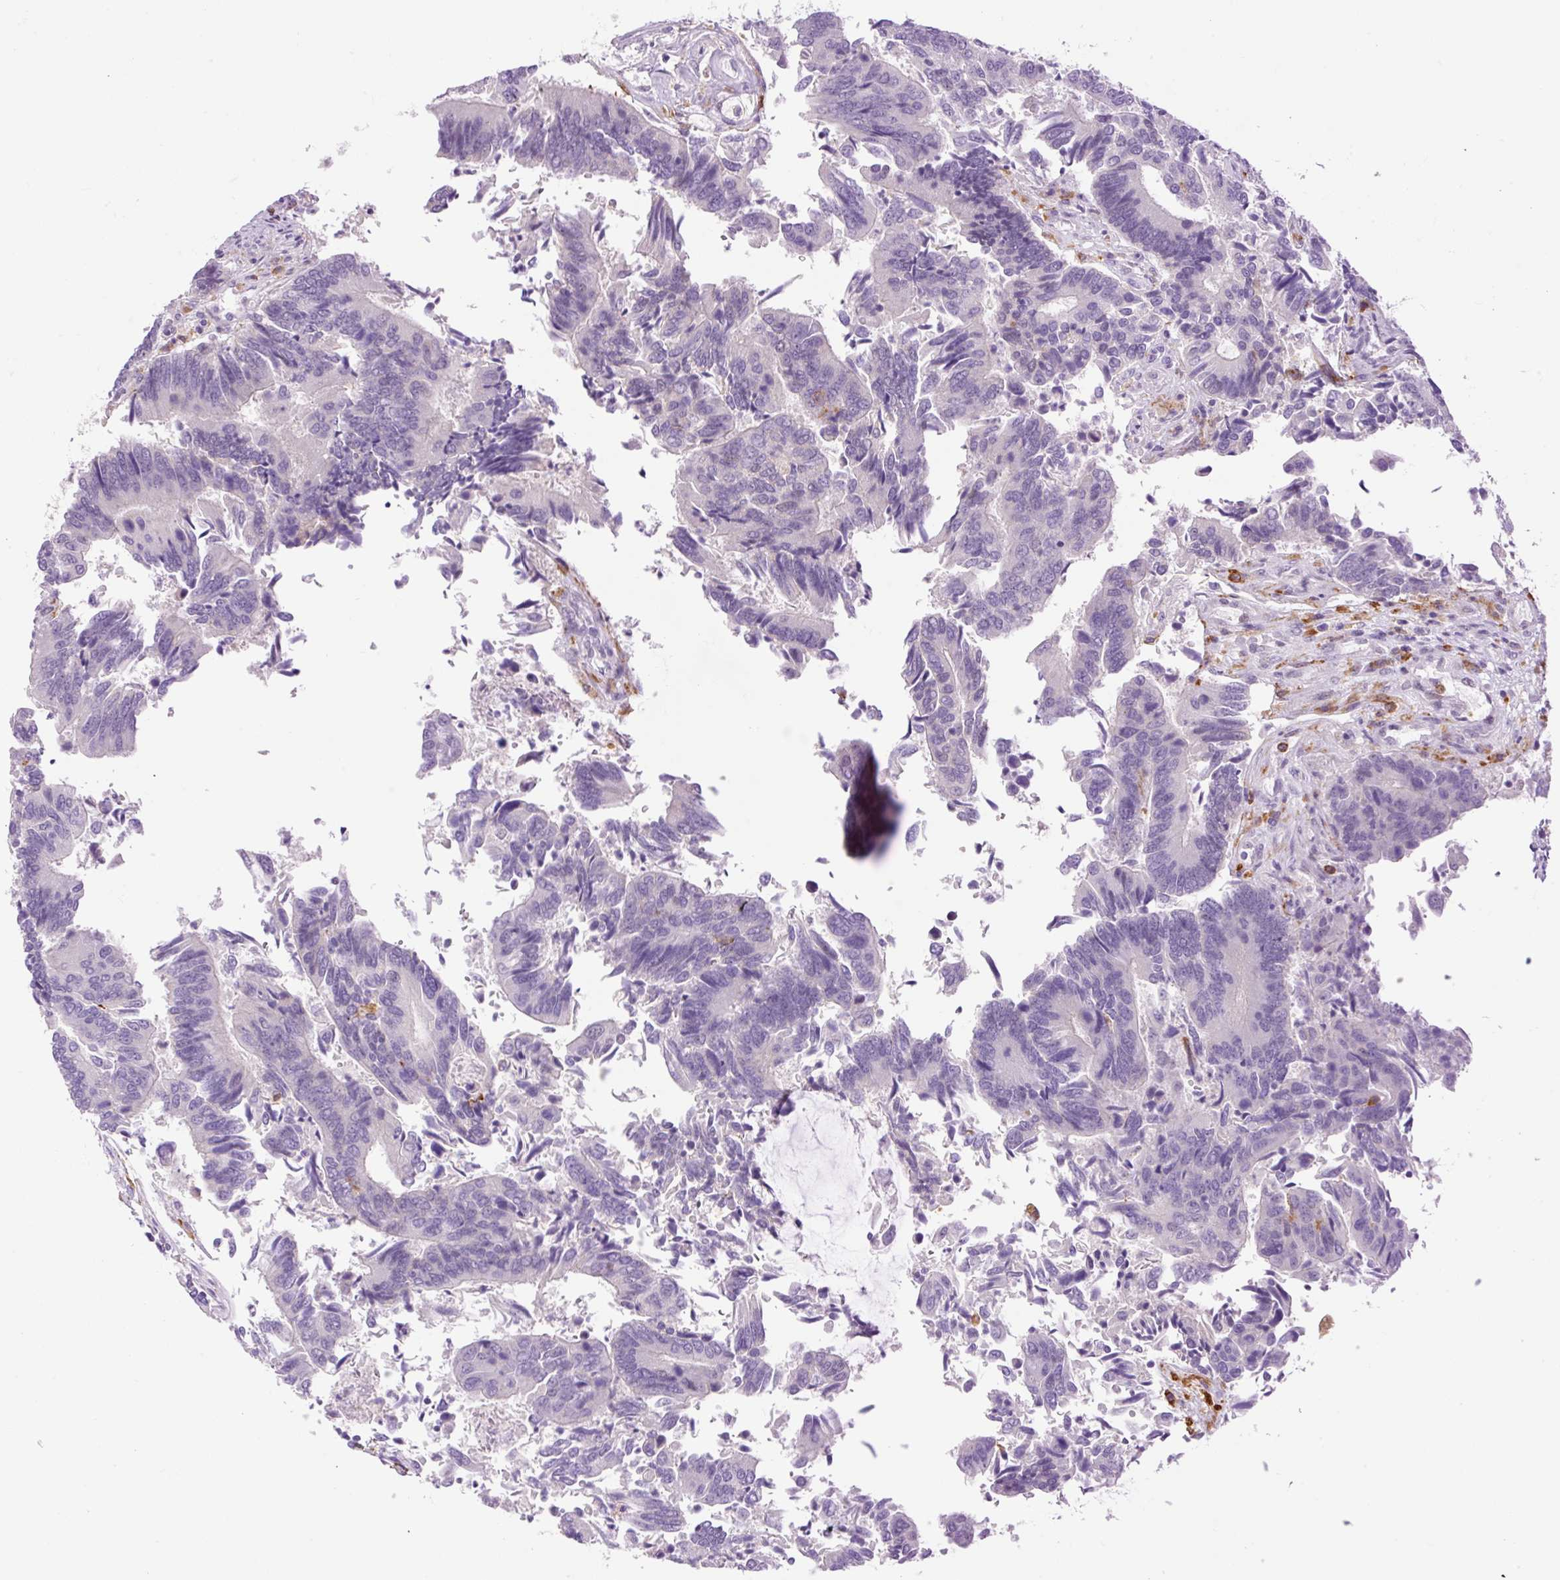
{"staining": {"intensity": "negative", "quantity": "none", "location": "none"}, "tissue": "colorectal cancer", "cell_type": "Tumor cells", "image_type": "cancer", "snomed": [{"axis": "morphology", "description": "Adenocarcinoma, NOS"}, {"axis": "topography", "description": "Colon"}], "caption": "This is an IHC photomicrograph of colorectal cancer (adenocarcinoma). There is no positivity in tumor cells.", "gene": "LY86", "patient": {"sex": "female", "age": 67}}